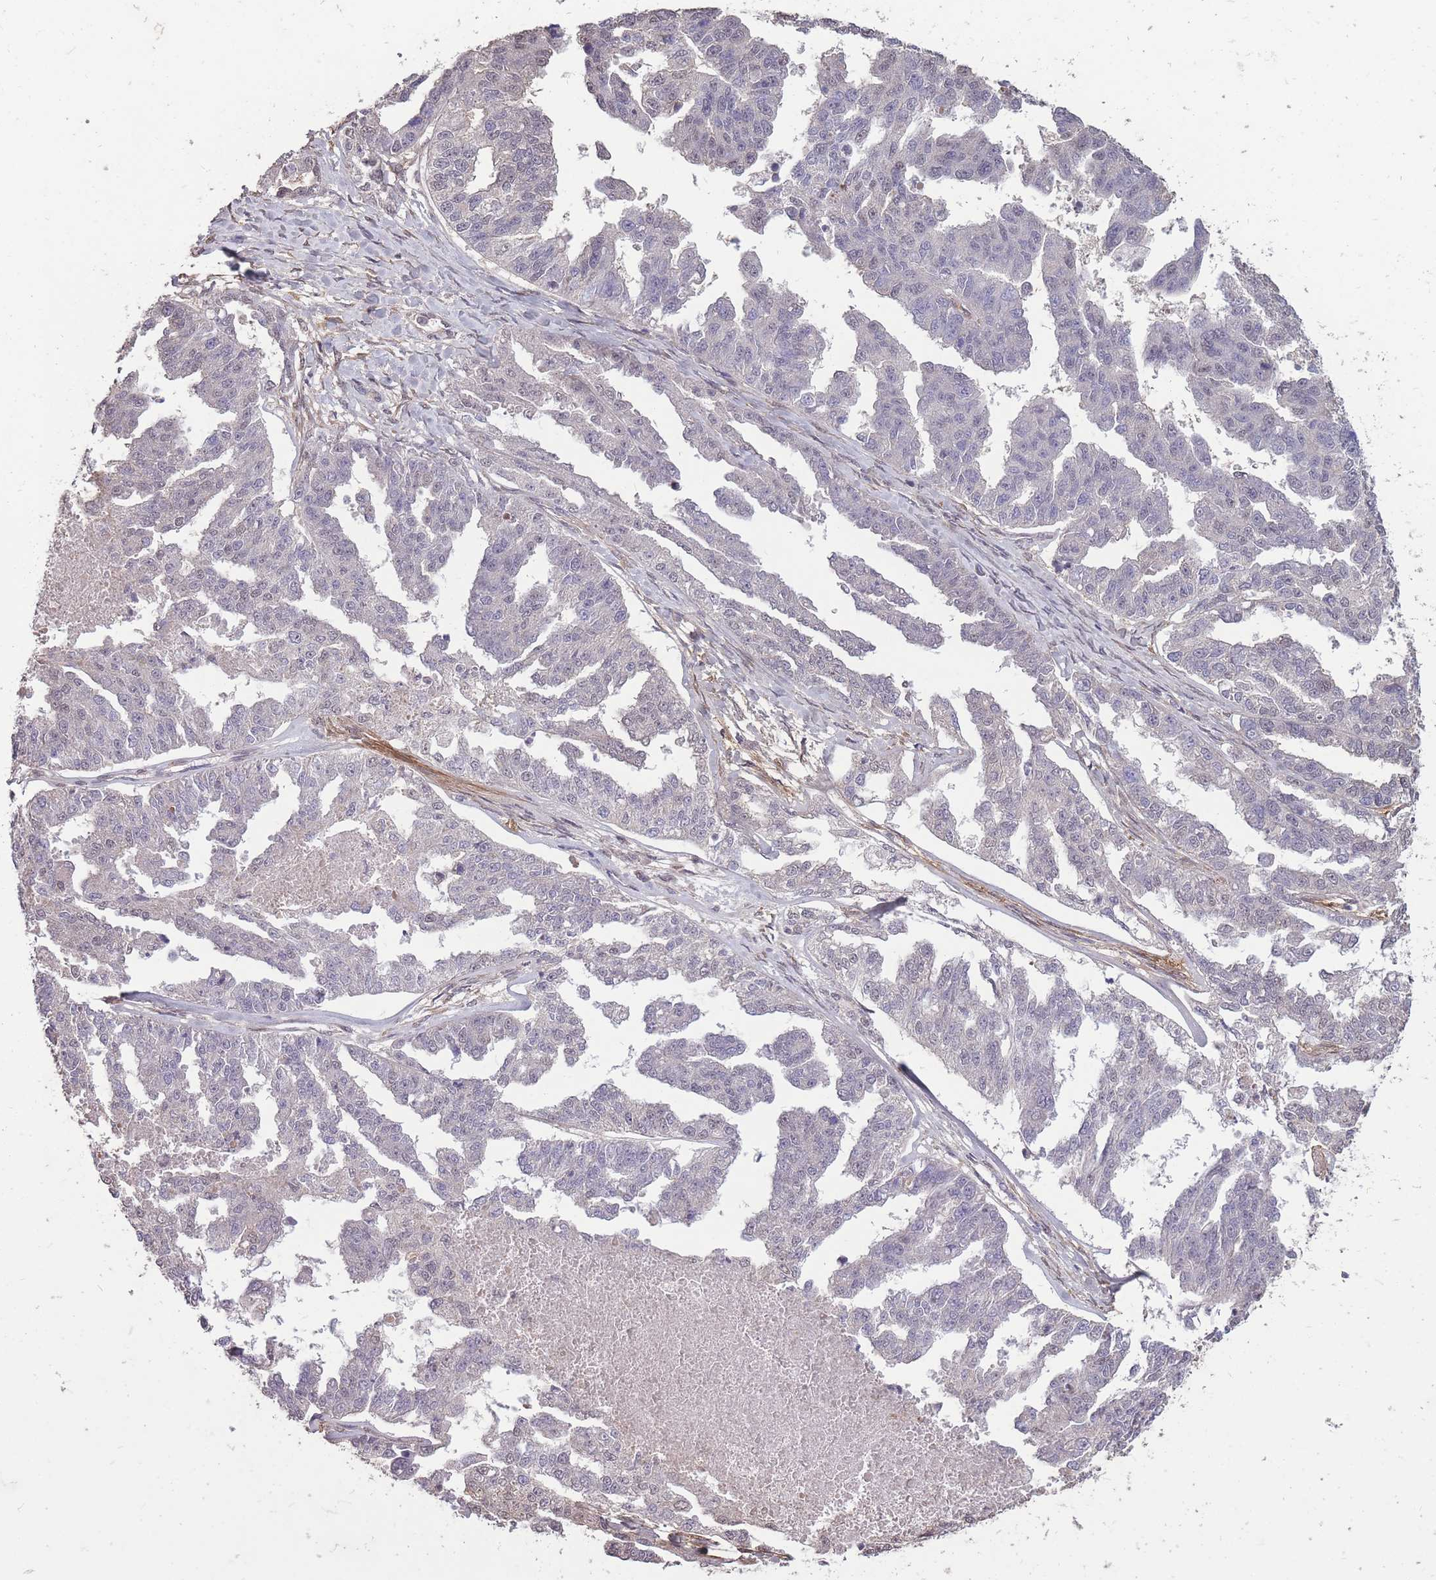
{"staining": {"intensity": "negative", "quantity": "none", "location": "none"}, "tissue": "ovarian cancer", "cell_type": "Tumor cells", "image_type": "cancer", "snomed": [{"axis": "morphology", "description": "Cystadenocarcinoma, serous, NOS"}, {"axis": "topography", "description": "Ovary"}], "caption": "This is an immunohistochemistry (IHC) micrograph of serous cystadenocarcinoma (ovarian). There is no expression in tumor cells.", "gene": "DYNC1LI2", "patient": {"sex": "female", "age": 58}}